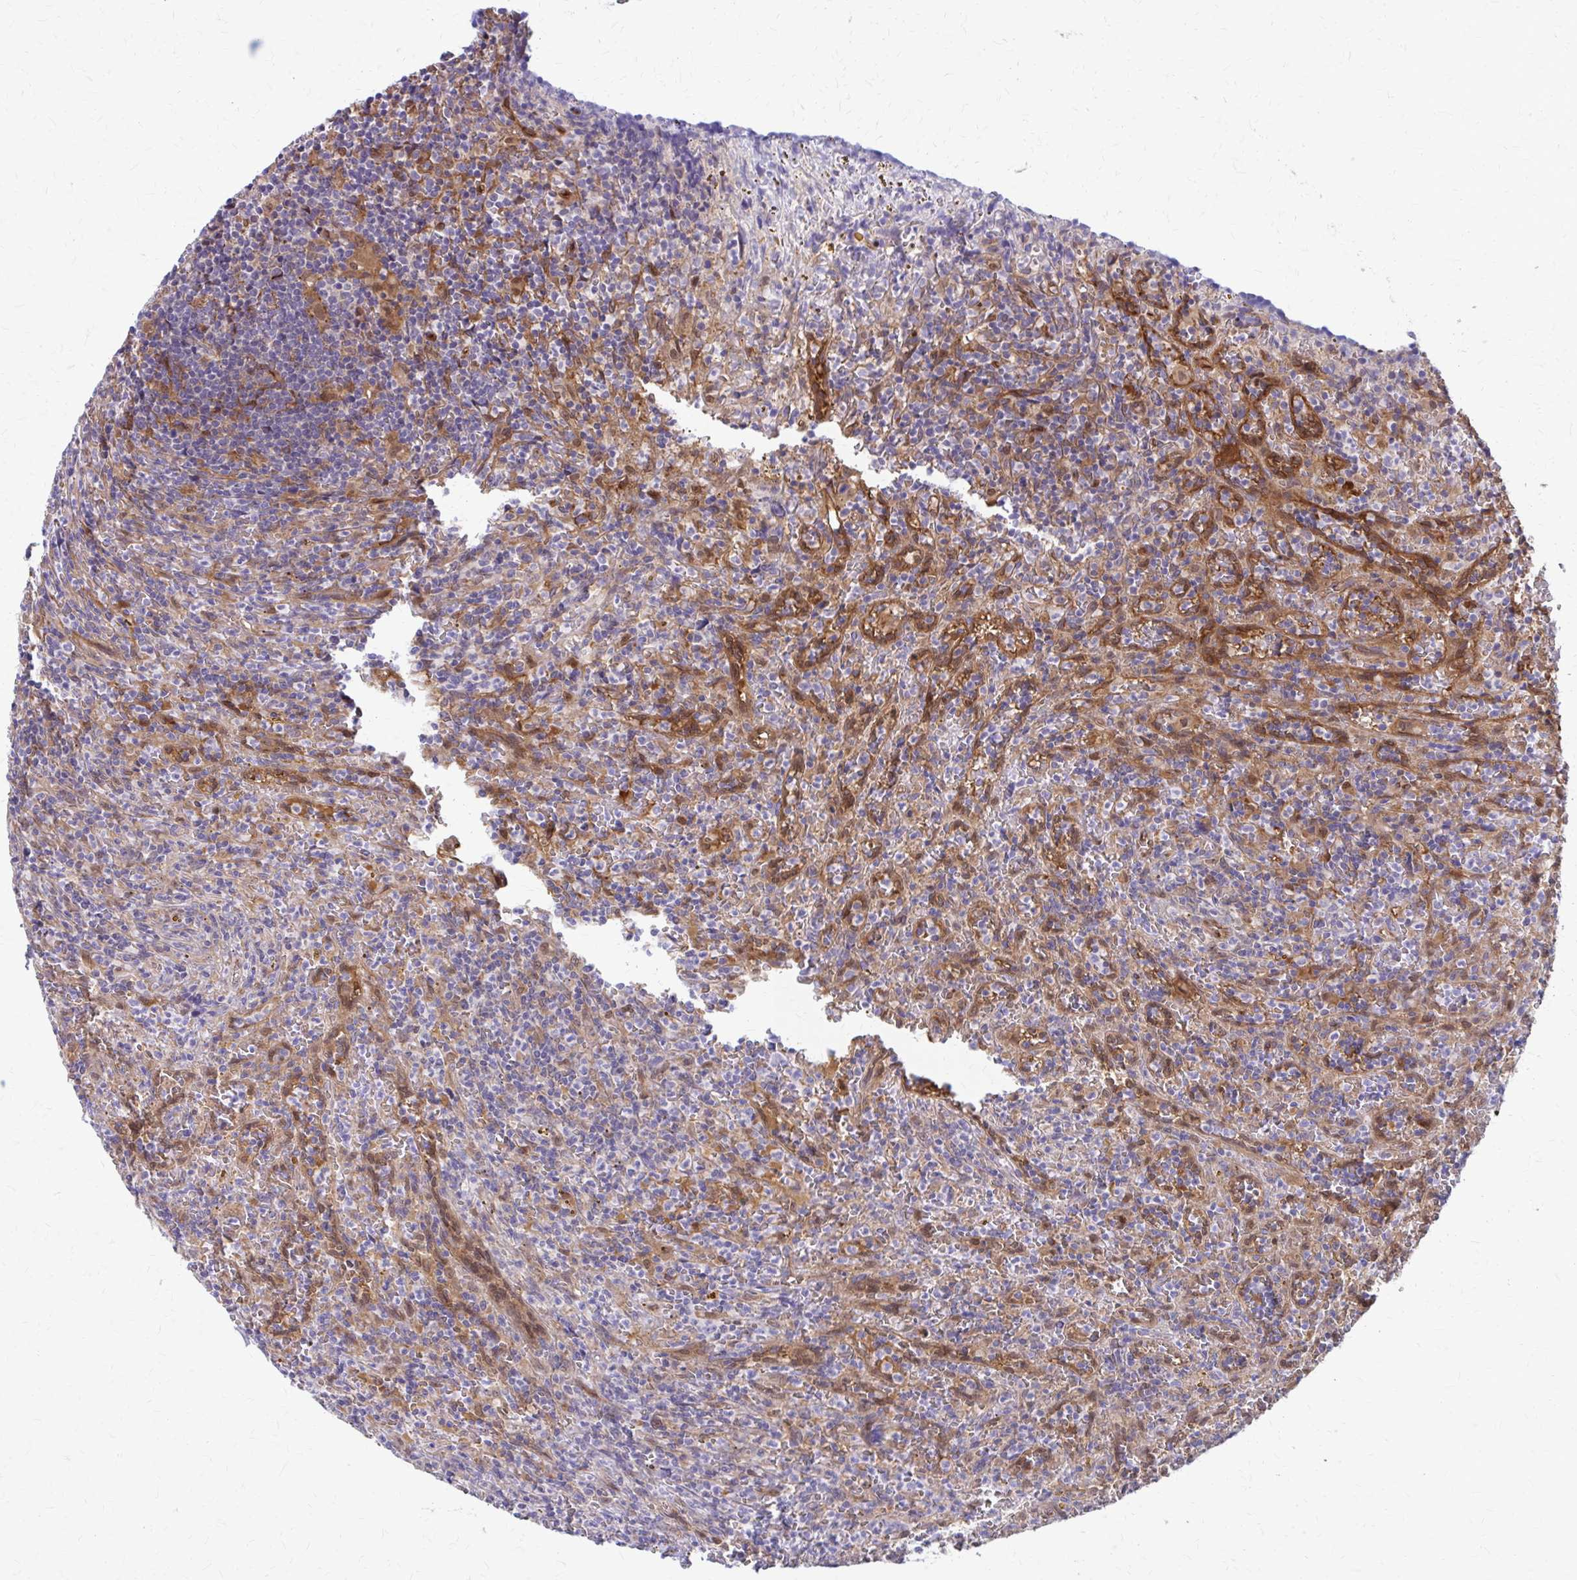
{"staining": {"intensity": "negative", "quantity": "none", "location": "none"}, "tissue": "lymphoma", "cell_type": "Tumor cells", "image_type": "cancer", "snomed": [{"axis": "morphology", "description": "Malignant lymphoma, non-Hodgkin's type, Low grade"}, {"axis": "topography", "description": "Spleen"}], "caption": "An image of malignant lymphoma, non-Hodgkin's type (low-grade) stained for a protein exhibits no brown staining in tumor cells. (Stains: DAB IHC with hematoxylin counter stain, Microscopy: brightfield microscopy at high magnification).", "gene": "CLIC2", "patient": {"sex": "female", "age": 70}}